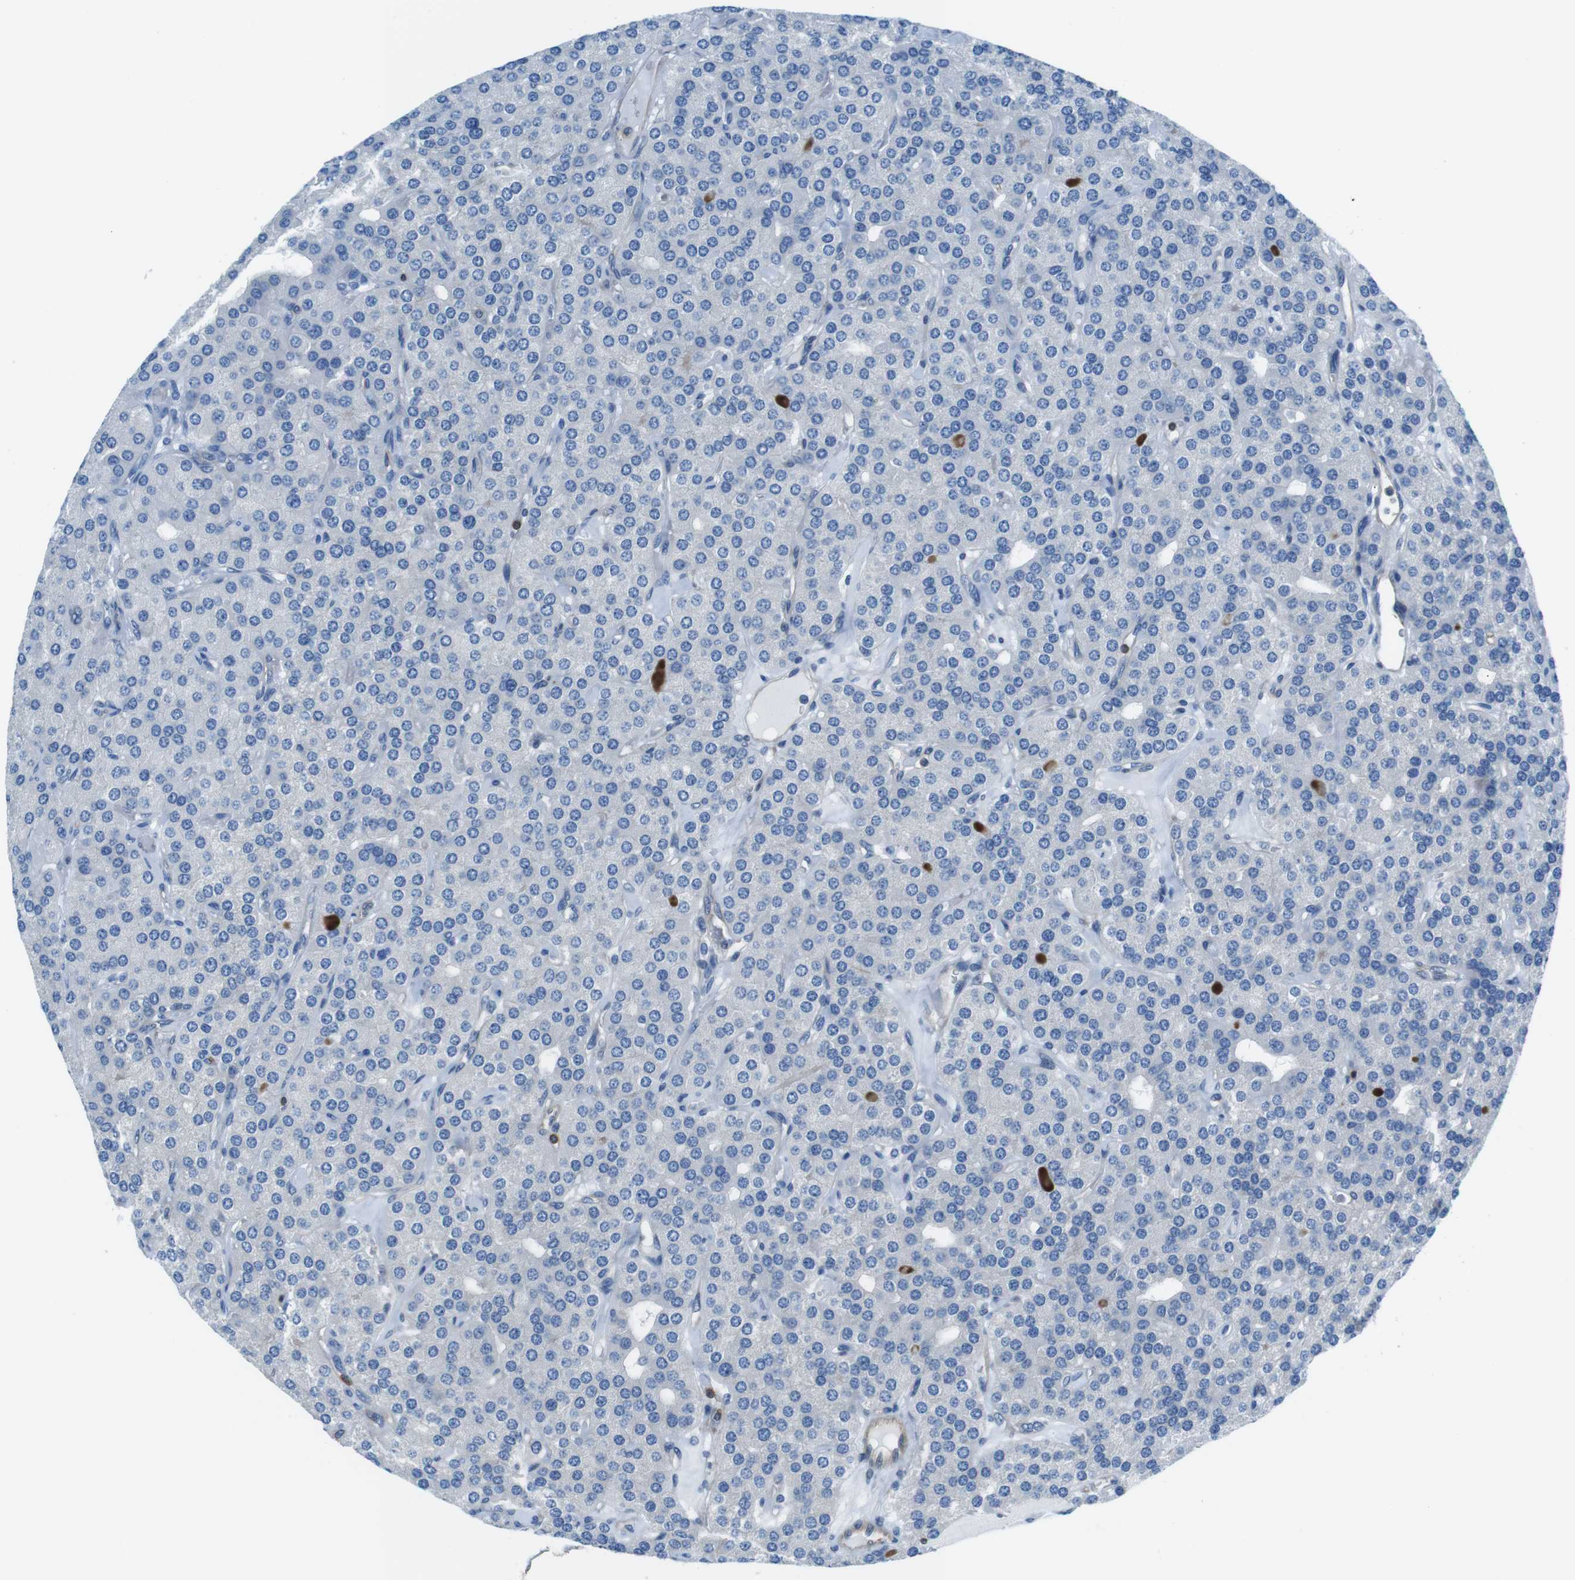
{"staining": {"intensity": "weak", "quantity": "<25%", "location": "cytoplasmic/membranous"}, "tissue": "parathyroid gland", "cell_type": "Glandular cells", "image_type": "normal", "snomed": [{"axis": "morphology", "description": "Normal tissue, NOS"}, {"axis": "morphology", "description": "Adenoma, NOS"}, {"axis": "topography", "description": "Parathyroid gland"}], "caption": "High power microscopy photomicrograph of an IHC image of benign parathyroid gland, revealing no significant positivity in glandular cells. Brightfield microscopy of immunohistochemistry stained with DAB (3,3'-diaminobenzidine) (brown) and hematoxylin (blue), captured at high magnification.", "gene": "TES", "patient": {"sex": "female", "age": 86}}